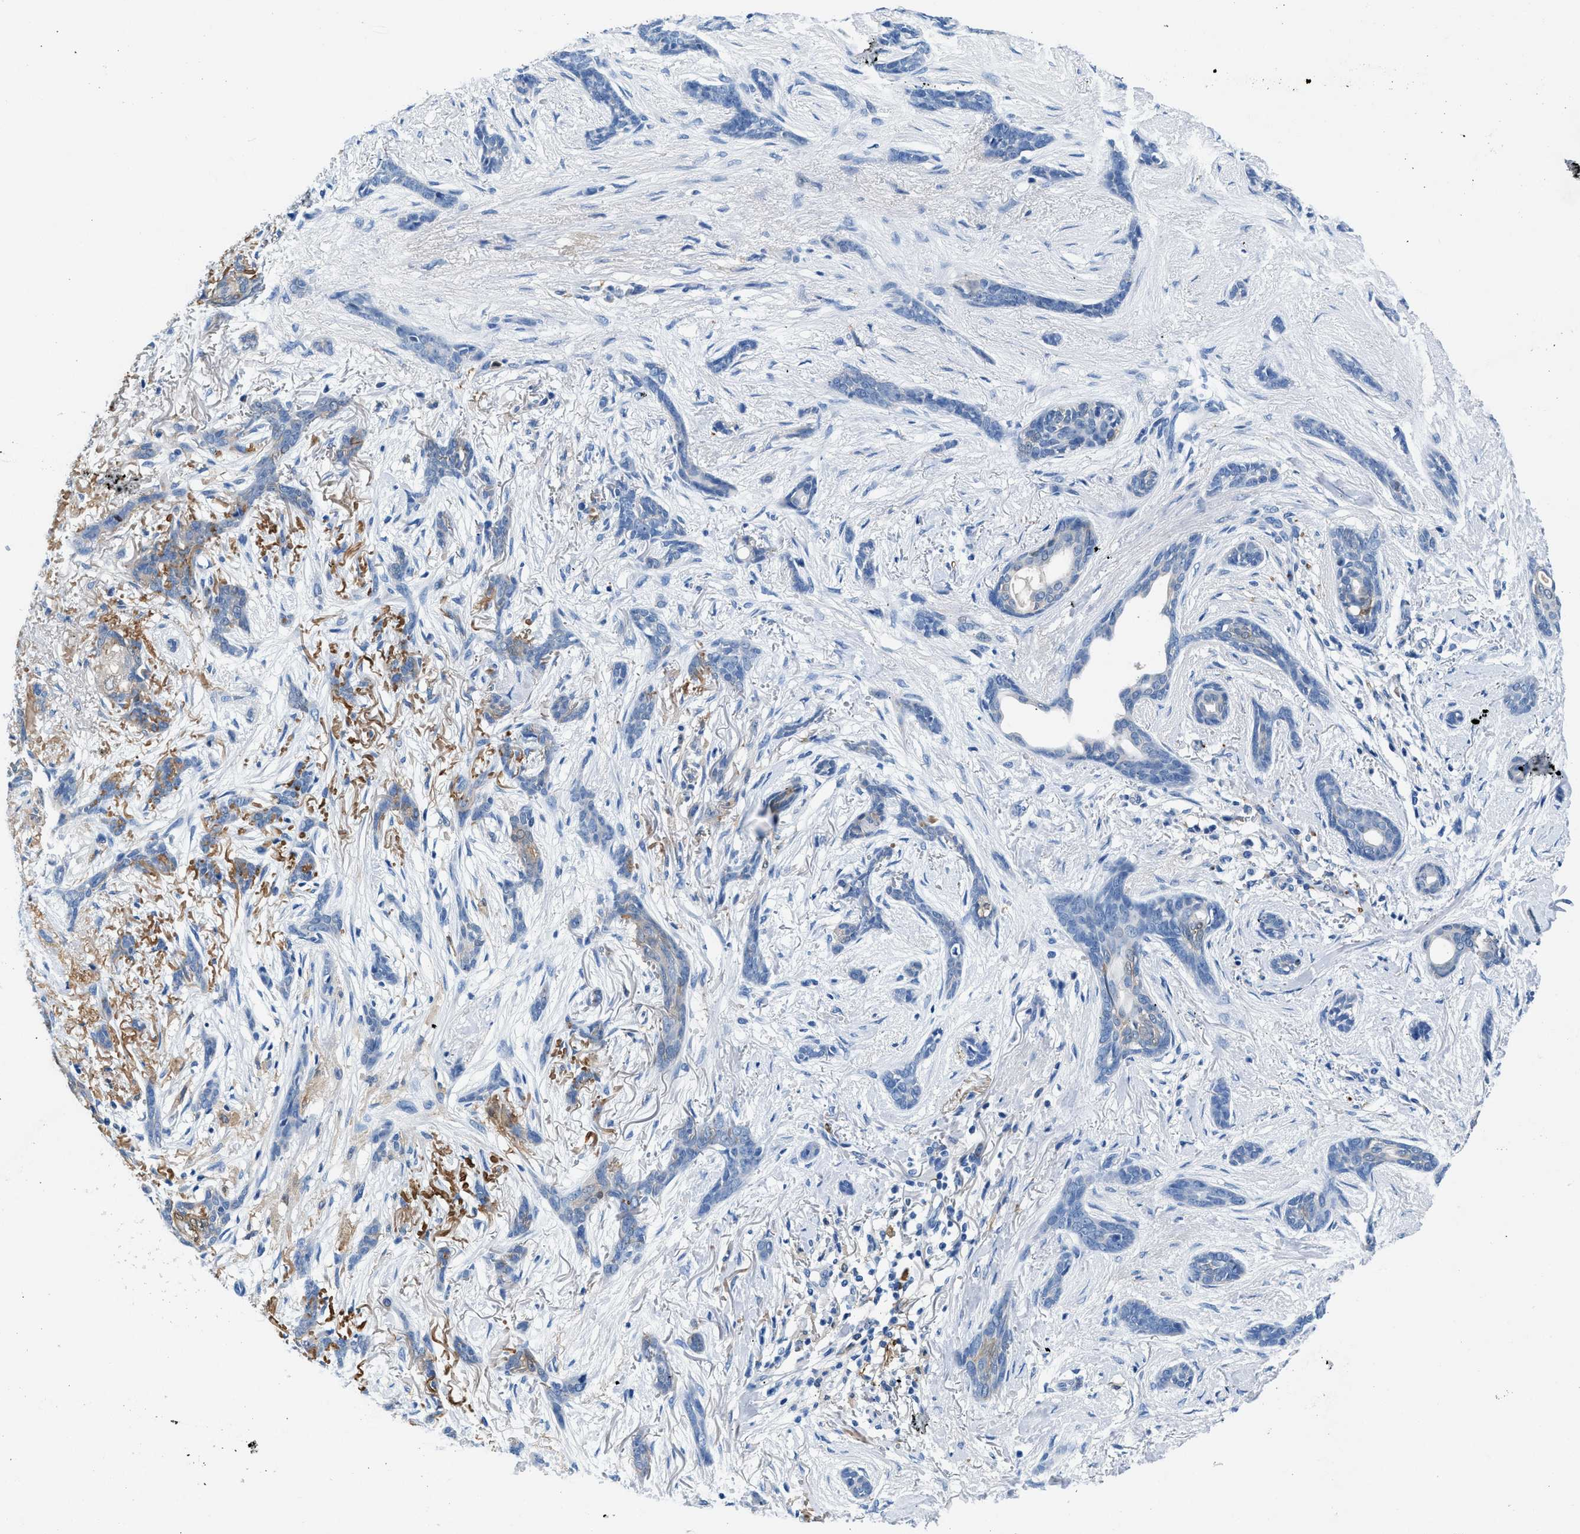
{"staining": {"intensity": "weak", "quantity": "<25%", "location": "cytoplasmic/membranous"}, "tissue": "skin cancer", "cell_type": "Tumor cells", "image_type": "cancer", "snomed": [{"axis": "morphology", "description": "Basal cell carcinoma"}, {"axis": "morphology", "description": "Adnexal tumor, benign"}, {"axis": "topography", "description": "Skin"}], "caption": "The image displays no staining of tumor cells in basal cell carcinoma (skin).", "gene": "FADS6", "patient": {"sex": "female", "age": 42}}